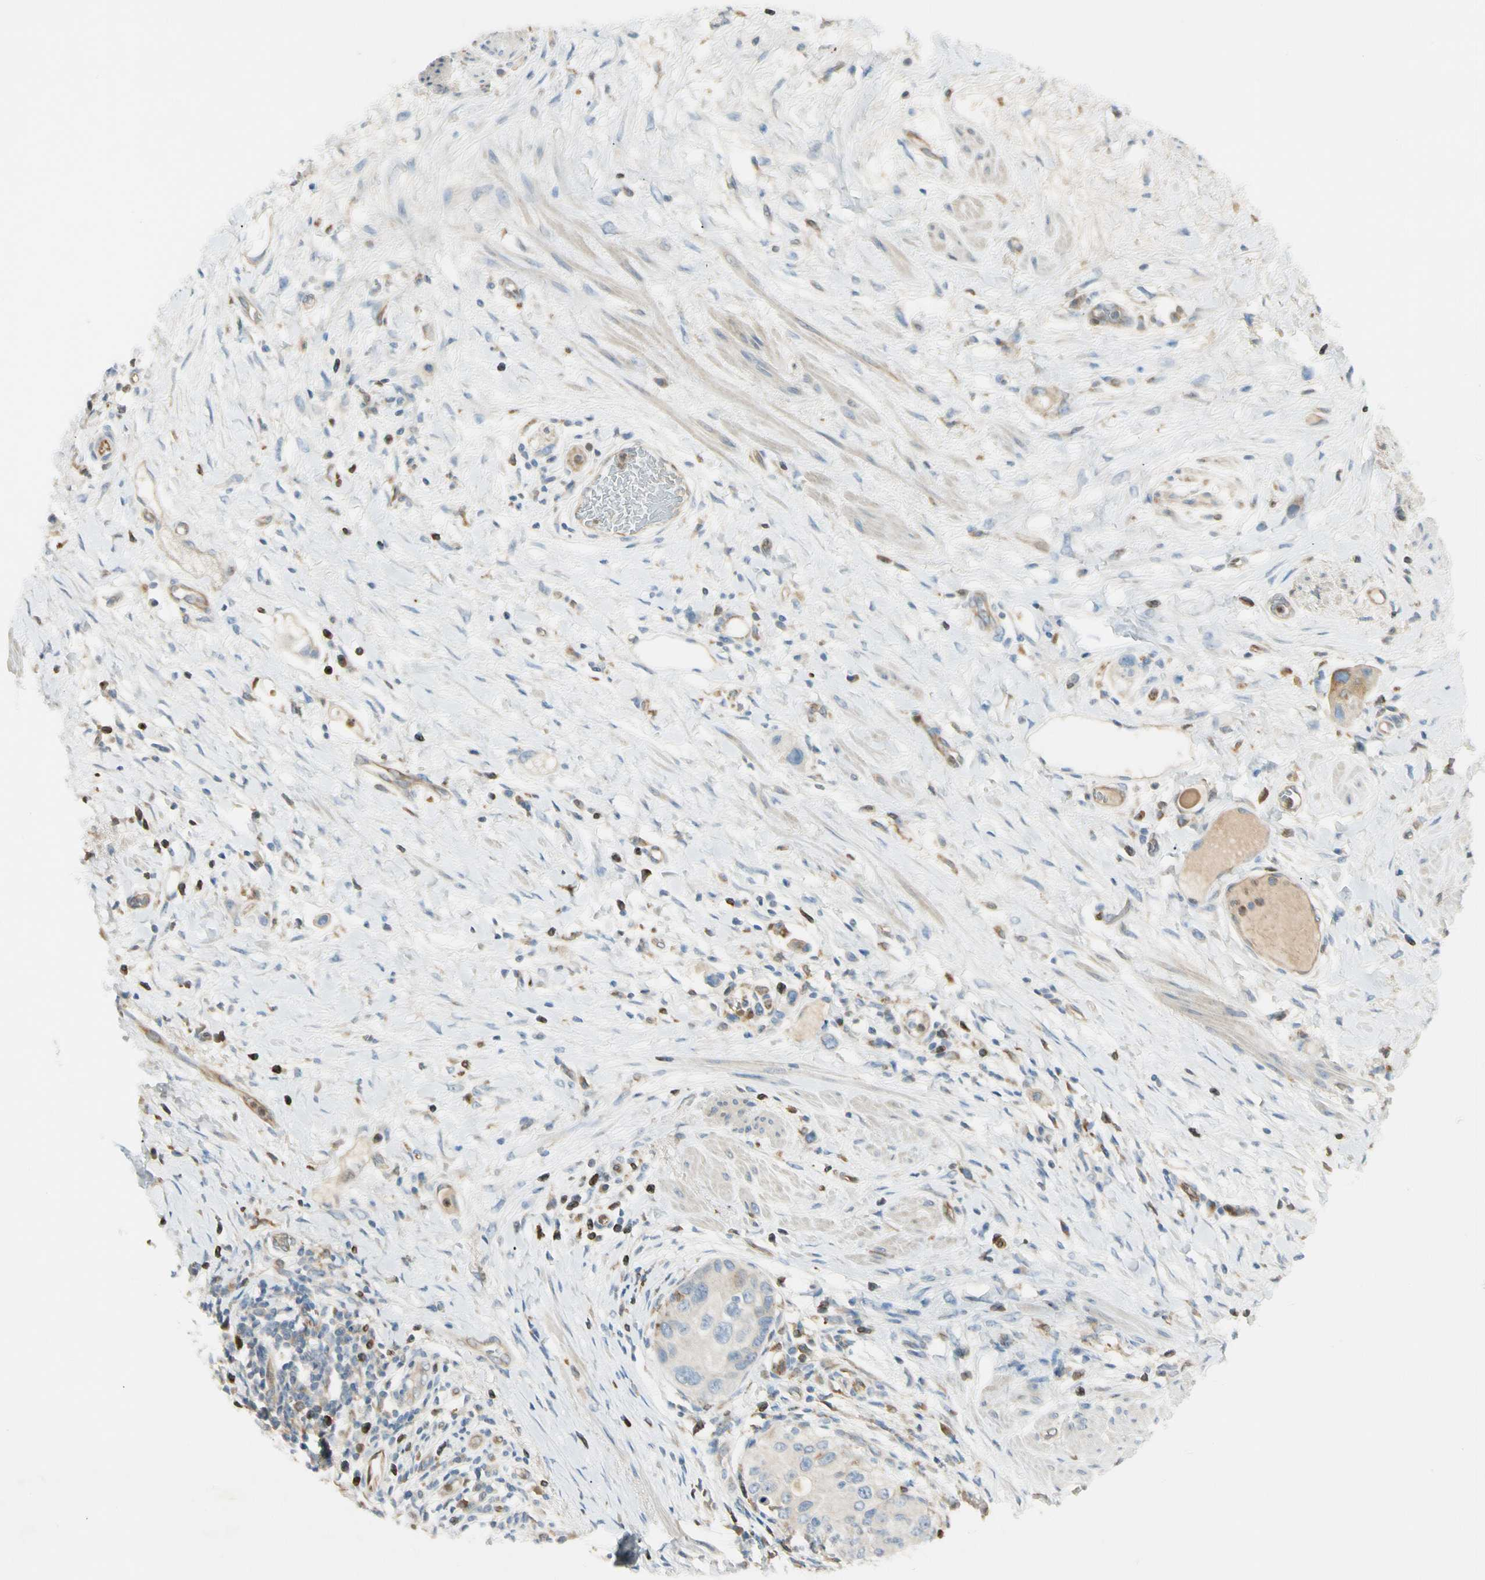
{"staining": {"intensity": "negative", "quantity": "none", "location": "none"}, "tissue": "urothelial cancer", "cell_type": "Tumor cells", "image_type": "cancer", "snomed": [{"axis": "morphology", "description": "Urothelial carcinoma, High grade"}, {"axis": "topography", "description": "Urinary bladder"}], "caption": "This is an IHC photomicrograph of human urothelial cancer. There is no staining in tumor cells.", "gene": "LPCAT2", "patient": {"sex": "female", "age": 56}}